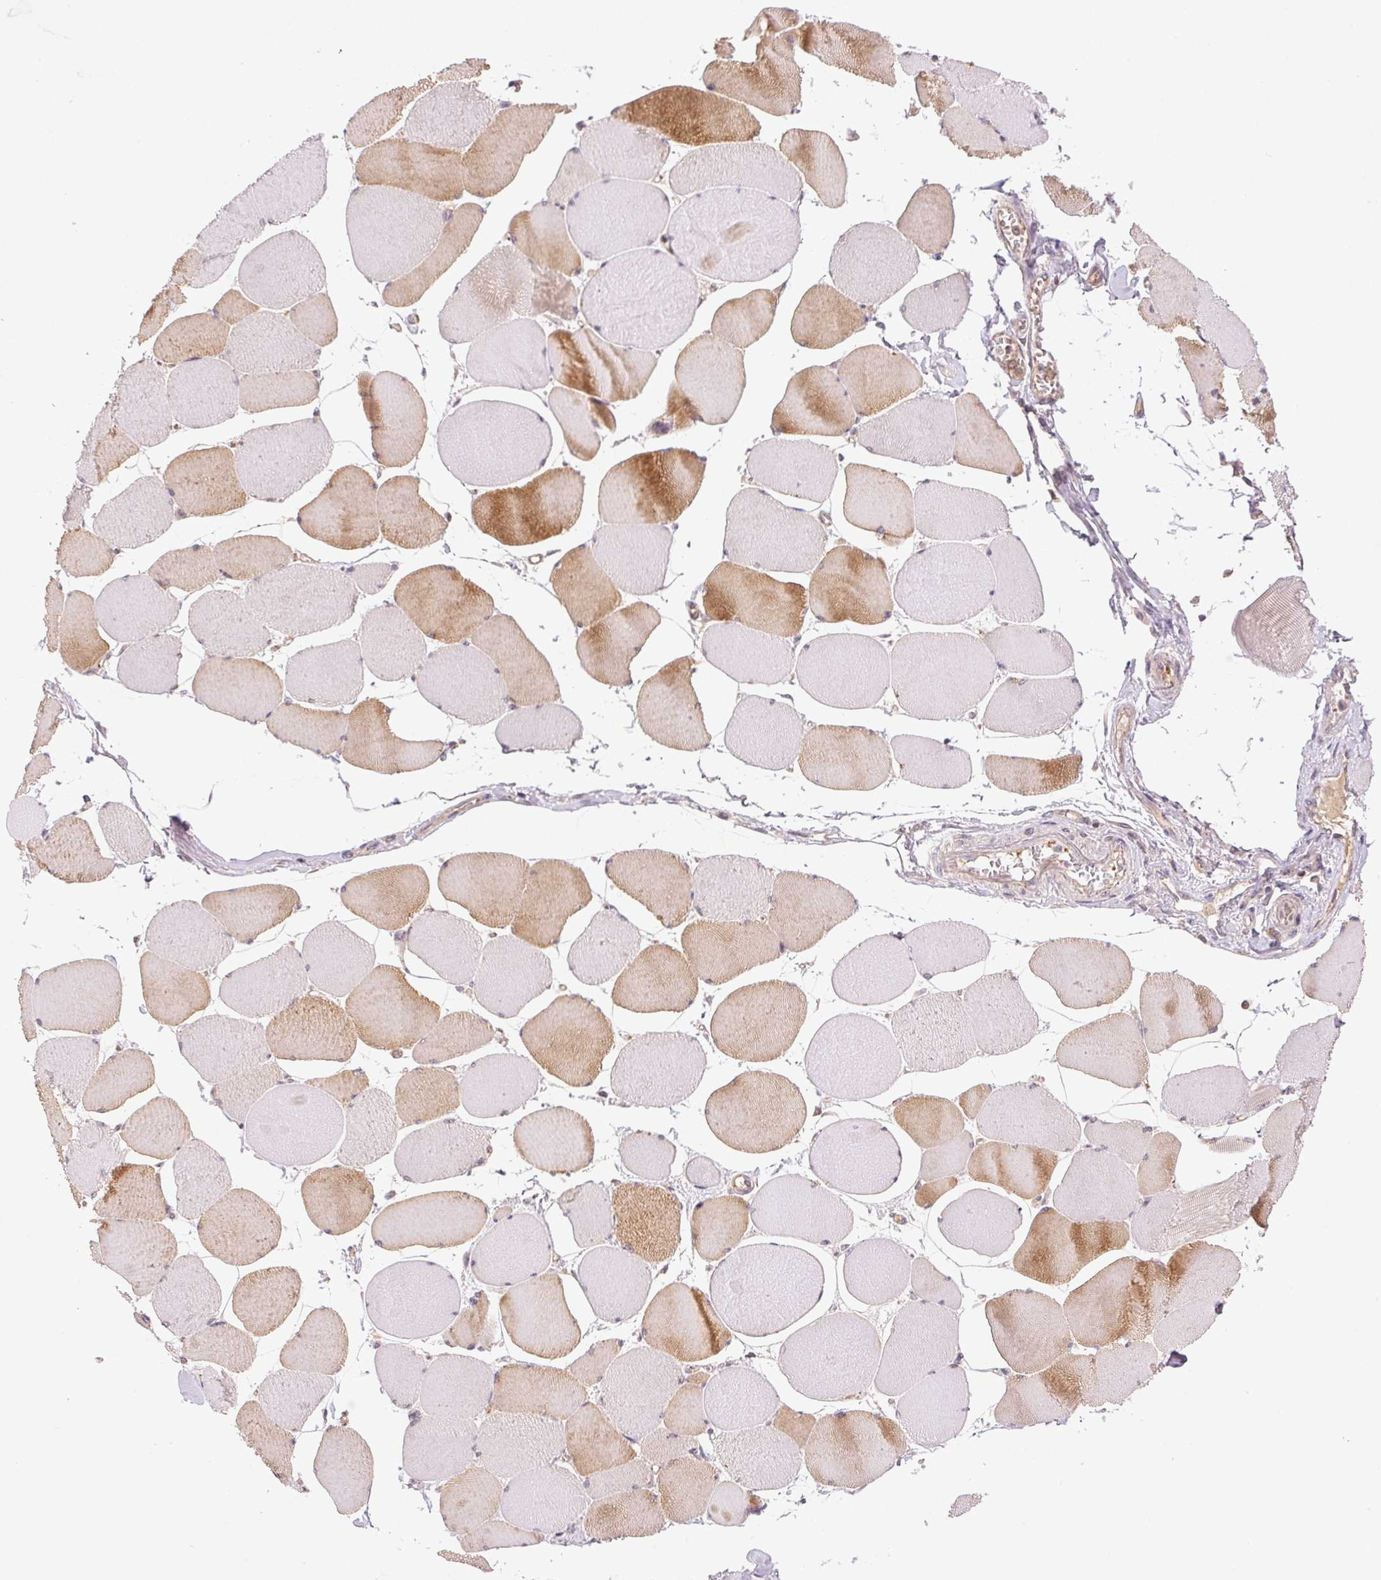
{"staining": {"intensity": "moderate", "quantity": "<25%", "location": "cytoplasmic/membranous"}, "tissue": "skeletal muscle", "cell_type": "Myocytes", "image_type": "normal", "snomed": [{"axis": "morphology", "description": "Normal tissue, NOS"}, {"axis": "topography", "description": "Skeletal muscle"}], "caption": "Protein staining of benign skeletal muscle reveals moderate cytoplasmic/membranous expression in about <25% of myocytes.", "gene": "BNIP5", "patient": {"sex": "female", "age": 75}}